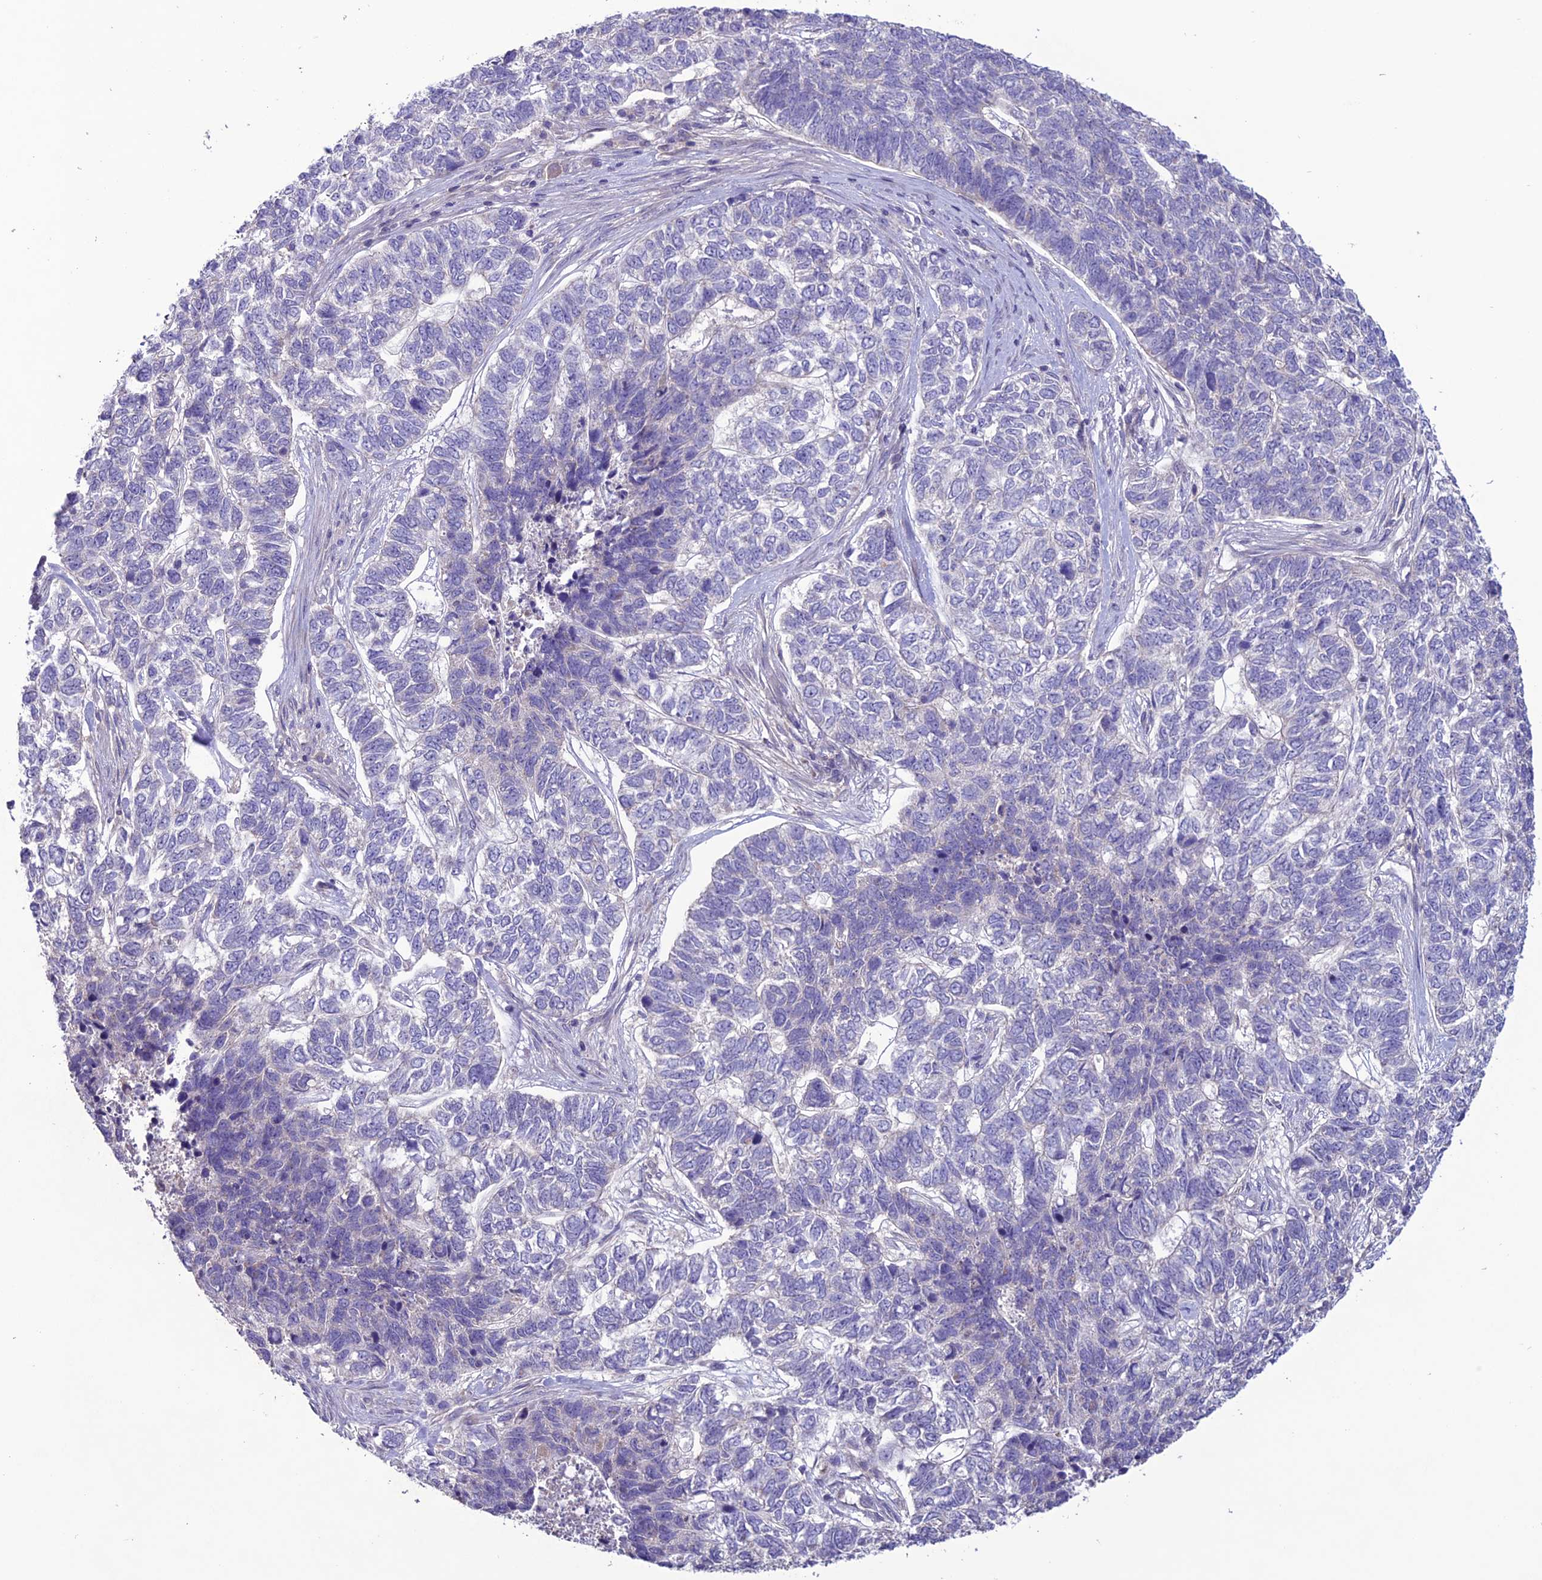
{"staining": {"intensity": "negative", "quantity": "none", "location": "none"}, "tissue": "skin cancer", "cell_type": "Tumor cells", "image_type": "cancer", "snomed": [{"axis": "morphology", "description": "Basal cell carcinoma"}, {"axis": "topography", "description": "Skin"}], "caption": "The immunohistochemistry image has no significant positivity in tumor cells of skin cancer (basal cell carcinoma) tissue.", "gene": "C2orf76", "patient": {"sex": "female", "age": 65}}